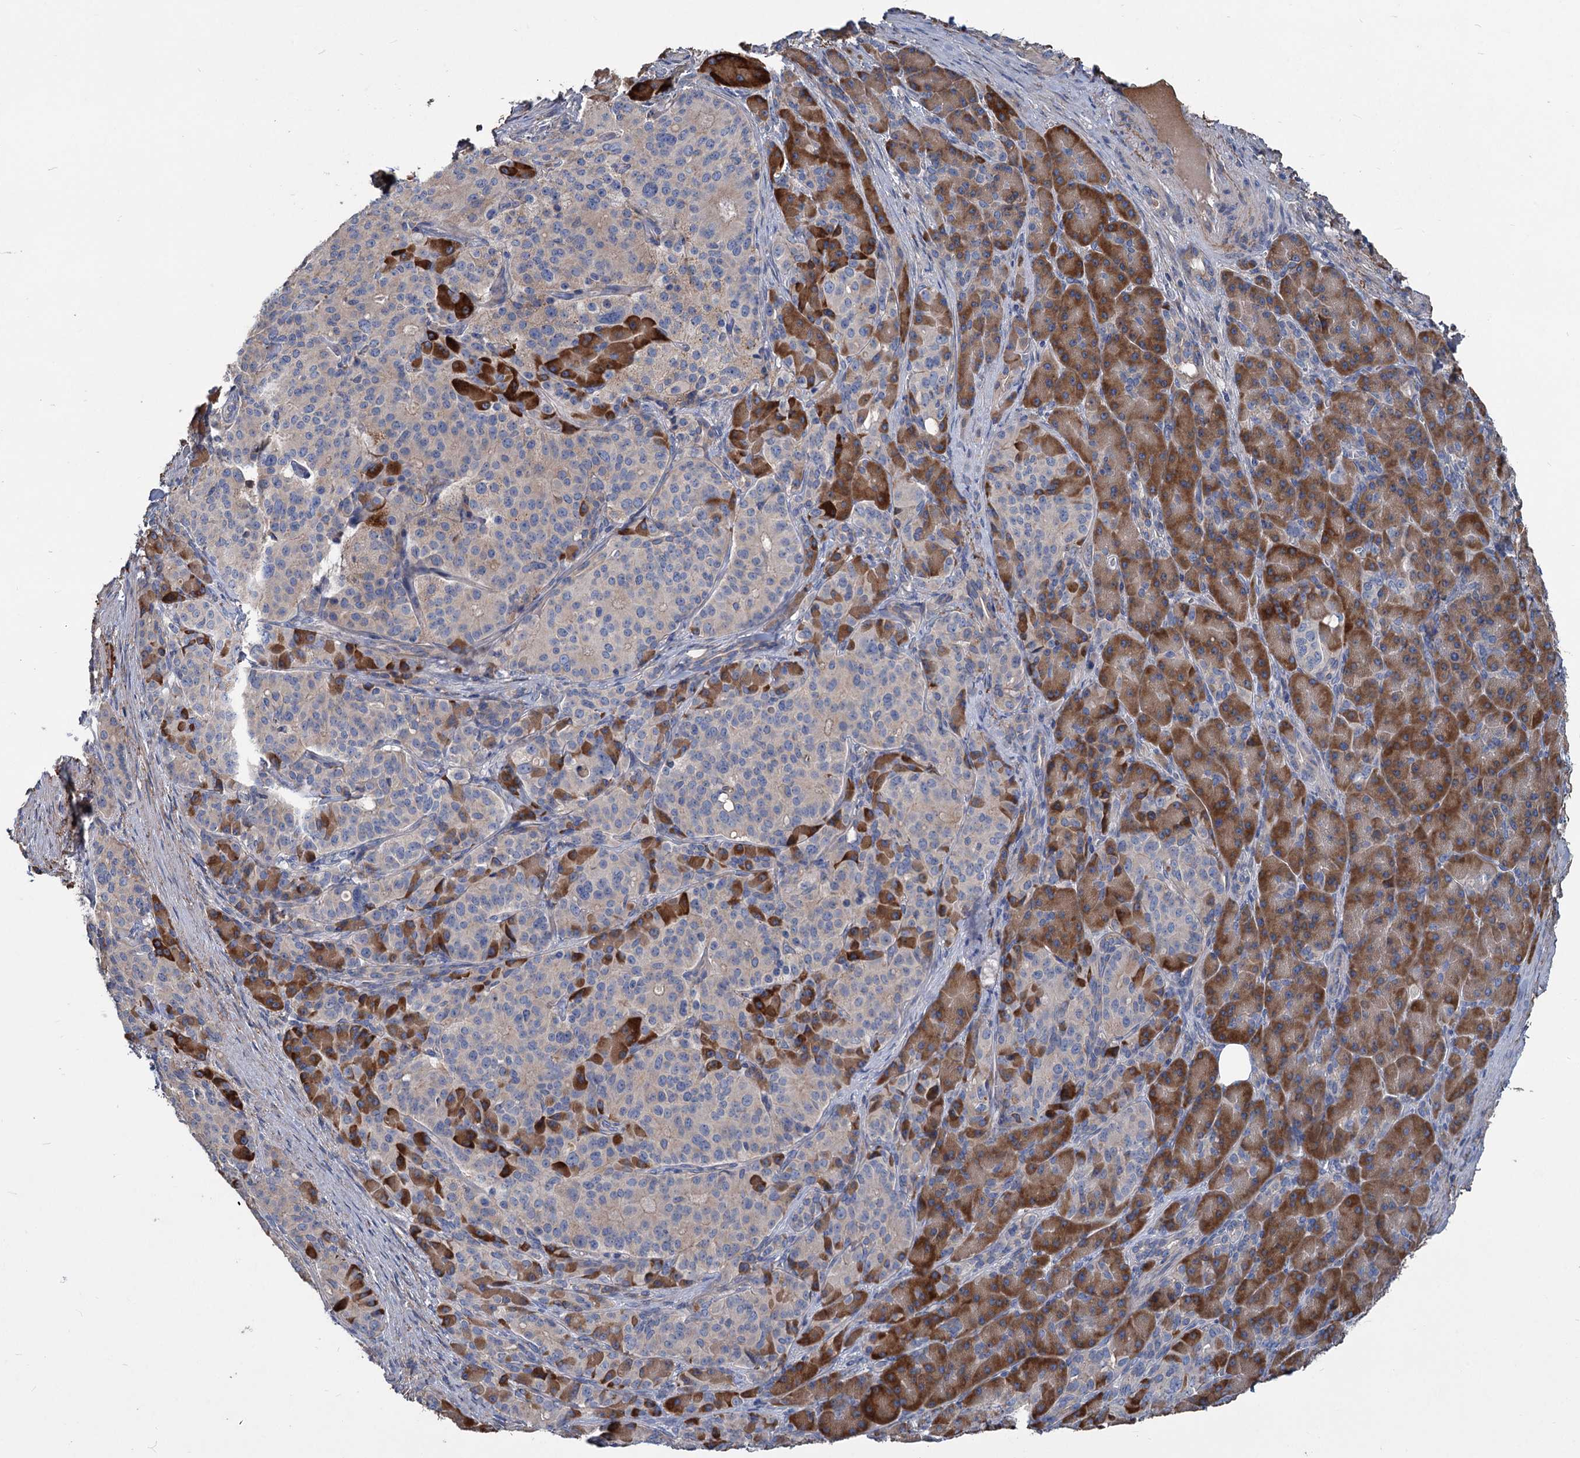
{"staining": {"intensity": "negative", "quantity": "none", "location": "none"}, "tissue": "pancreatic cancer", "cell_type": "Tumor cells", "image_type": "cancer", "snomed": [{"axis": "morphology", "description": "Adenocarcinoma, NOS"}, {"axis": "topography", "description": "Pancreas"}], "caption": "The photomicrograph exhibits no staining of tumor cells in pancreatic cancer. Nuclei are stained in blue.", "gene": "URAD", "patient": {"sex": "female", "age": 74}}